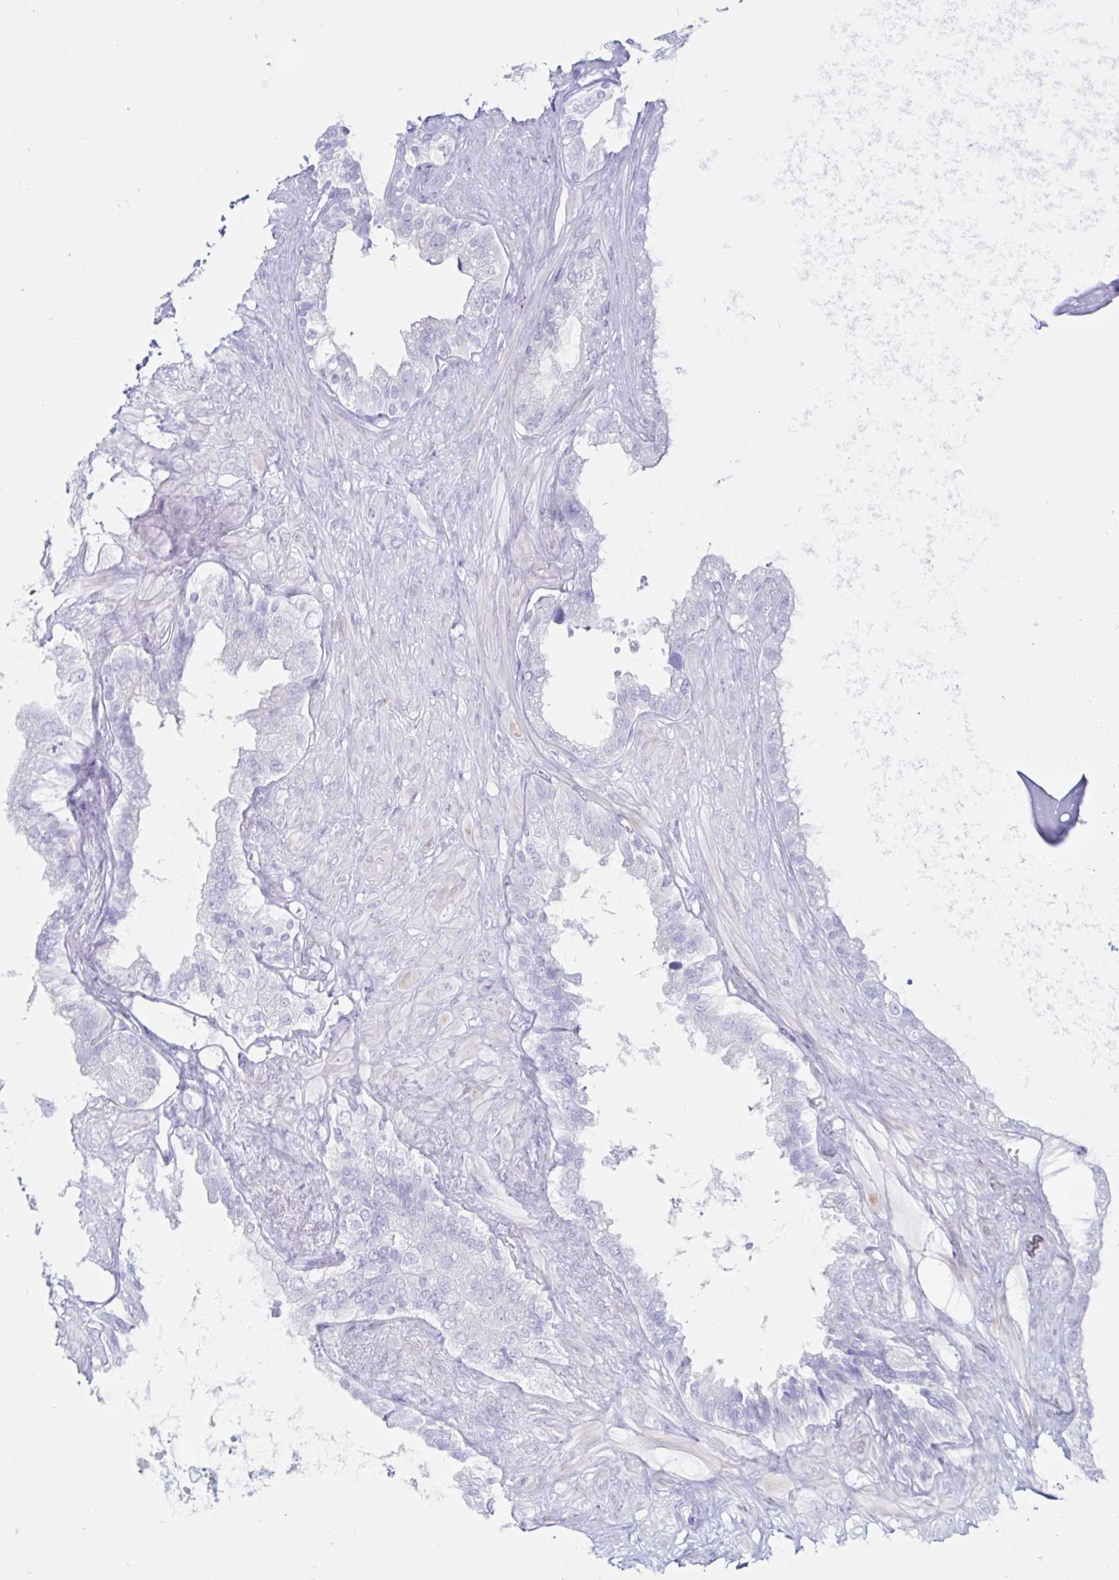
{"staining": {"intensity": "negative", "quantity": "none", "location": "none"}, "tissue": "seminal vesicle", "cell_type": "Glandular cells", "image_type": "normal", "snomed": [{"axis": "morphology", "description": "Normal tissue, NOS"}, {"axis": "topography", "description": "Seminal veicle"}, {"axis": "topography", "description": "Peripheral nerve tissue"}], "caption": "Unremarkable seminal vesicle was stained to show a protein in brown. There is no significant positivity in glandular cells. (DAB (3,3'-diaminobenzidine) immunohistochemistry (IHC), high magnification).", "gene": "BEST1", "patient": {"sex": "male", "age": 76}}